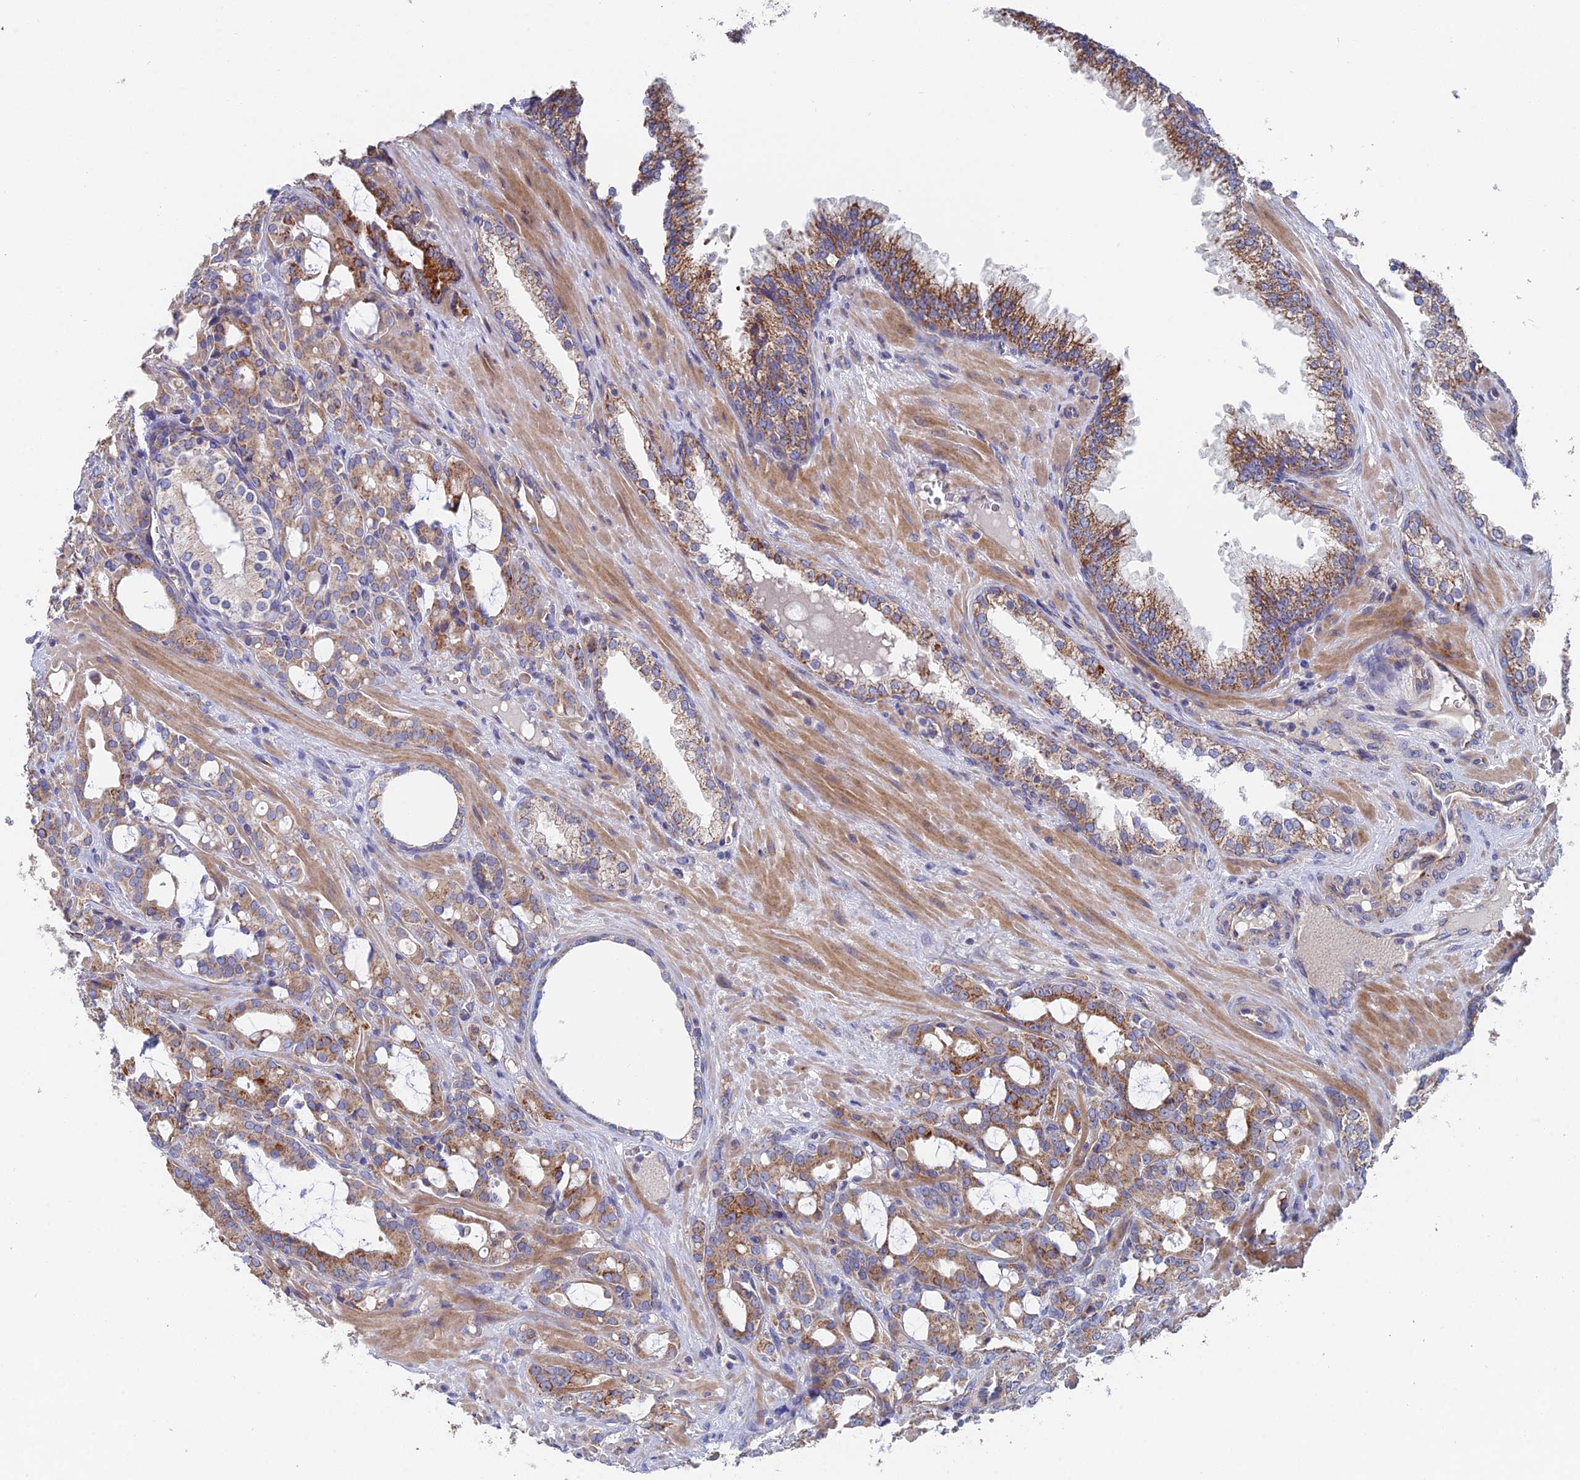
{"staining": {"intensity": "moderate", "quantity": ">75%", "location": "cytoplasmic/membranous"}, "tissue": "prostate cancer", "cell_type": "Tumor cells", "image_type": "cancer", "snomed": [{"axis": "morphology", "description": "Adenocarcinoma, High grade"}, {"axis": "topography", "description": "Prostate"}], "caption": "IHC image of neoplastic tissue: prostate cancer stained using immunohistochemistry (IHC) displays medium levels of moderate protein expression localized specifically in the cytoplasmic/membranous of tumor cells, appearing as a cytoplasmic/membranous brown color.", "gene": "ECSIT", "patient": {"sex": "male", "age": 72}}